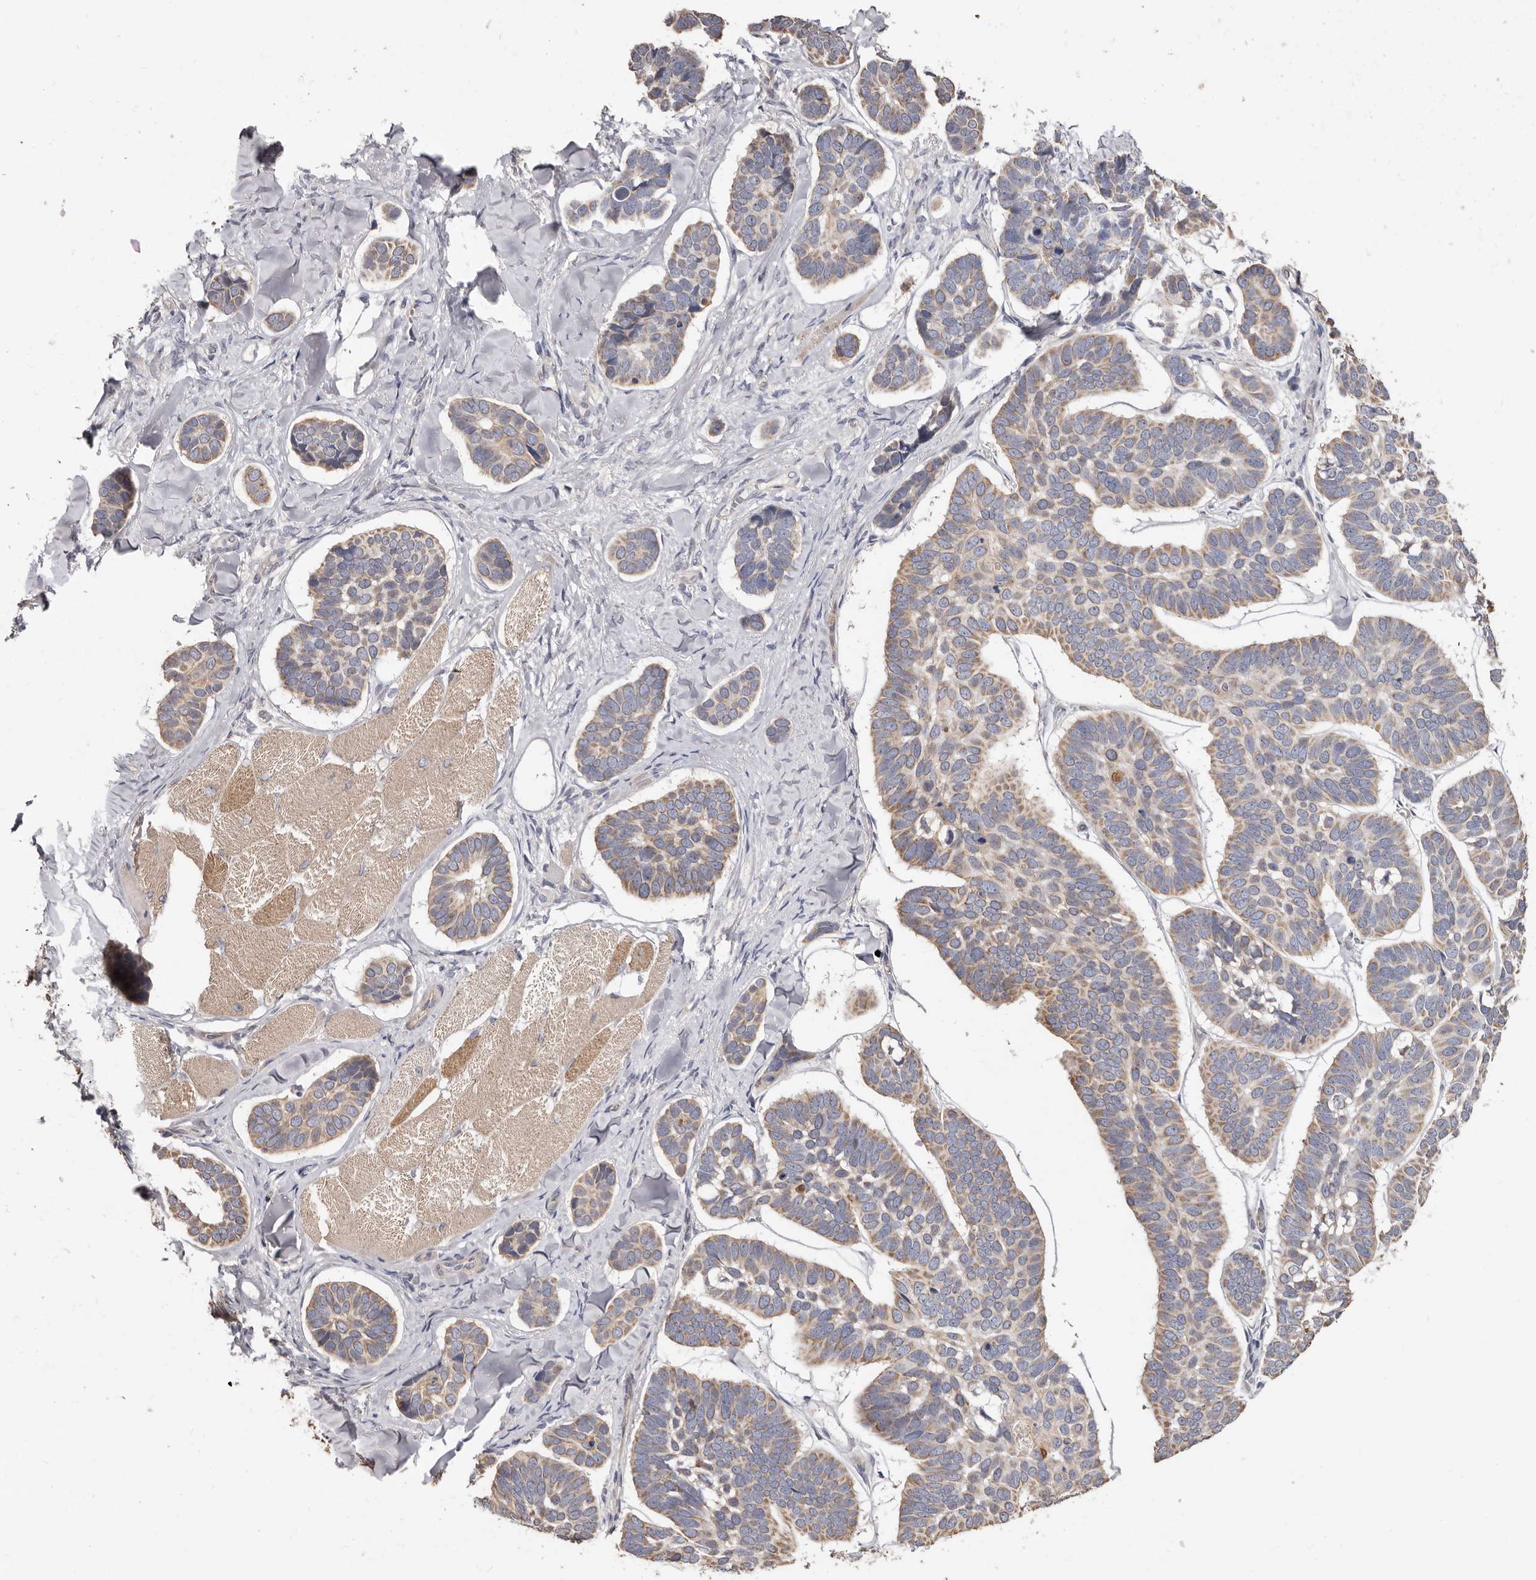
{"staining": {"intensity": "weak", "quantity": ">75%", "location": "cytoplasmic/membranous"}, "tissue": "skin cancer", "cell_type": "Tumor cells", "image_type": "cancer", "snomed": [{"axis": "morphology", "description": "Basal cell carcinoma"}, {"axis": "topography", "description": "Skin"}], "caption": "Tumor cells demonstrate low levels of weak cytoplasmic/membranous staining in approximately >75% of cells in skin cancer. (Brightfield microscopy of DAB IHC at high magnification).", "gene": "SPTA1", "patient": {"sex": "male", "age": 62}}